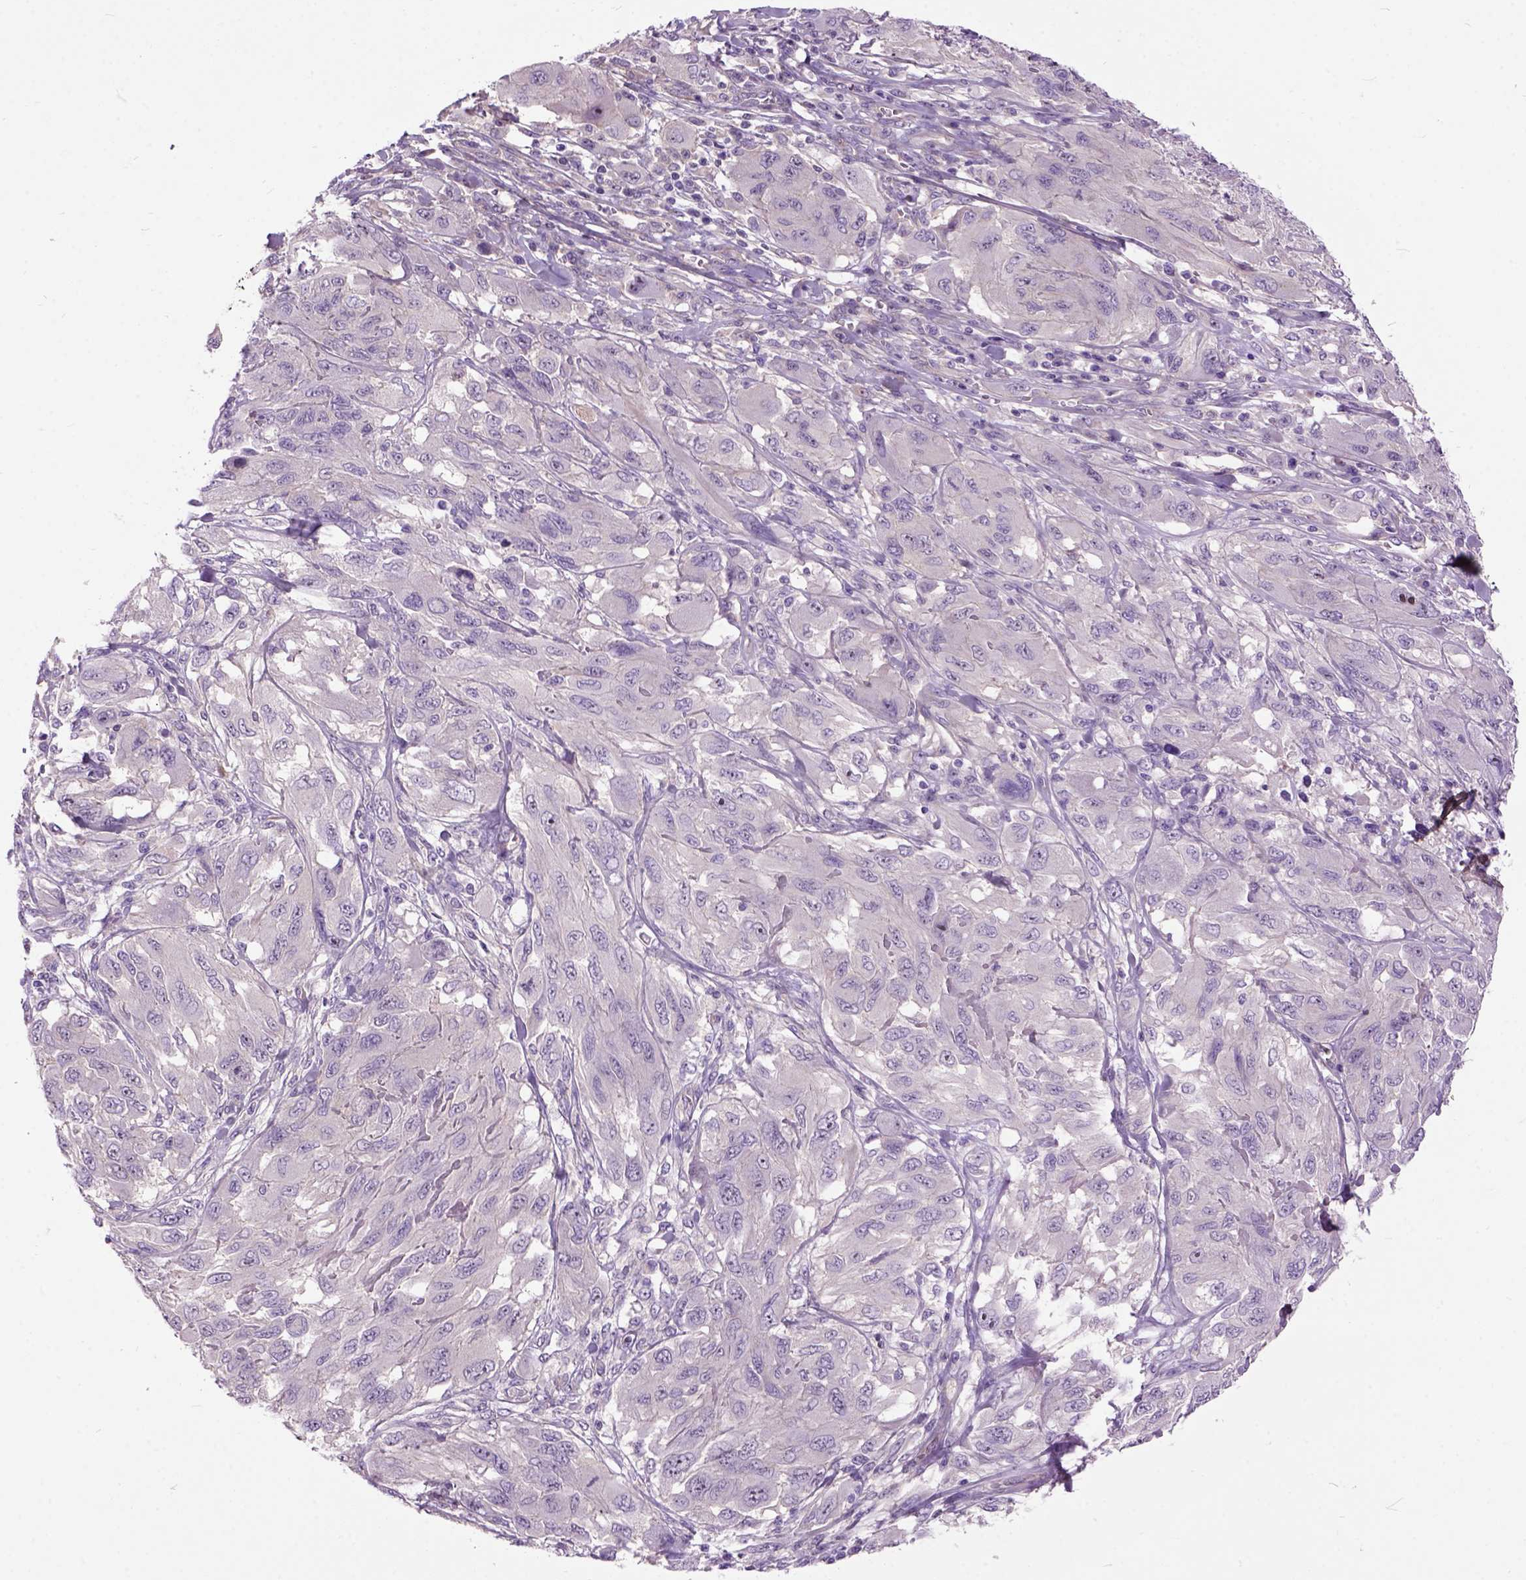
{"staining": {"intensity": "negative", "quantity": "none", "location": "none"}, "tissue": "melanoma", "cell_type": "Tumor cells", "image_type": "cancer", "snomed": [{"axis": "morphology", "description": "Malignant melanoma, NOS"}, {"axis": "topography", "description": "Skin"}], "caption": "Protein analysis of malignant melanoma shows no significant positivity in tumor cells. (Immunohistochemistry, brightfield microscopy, high magnification).", "gene": "MAPT", "patient": {"sex": "female", "age": 91}}